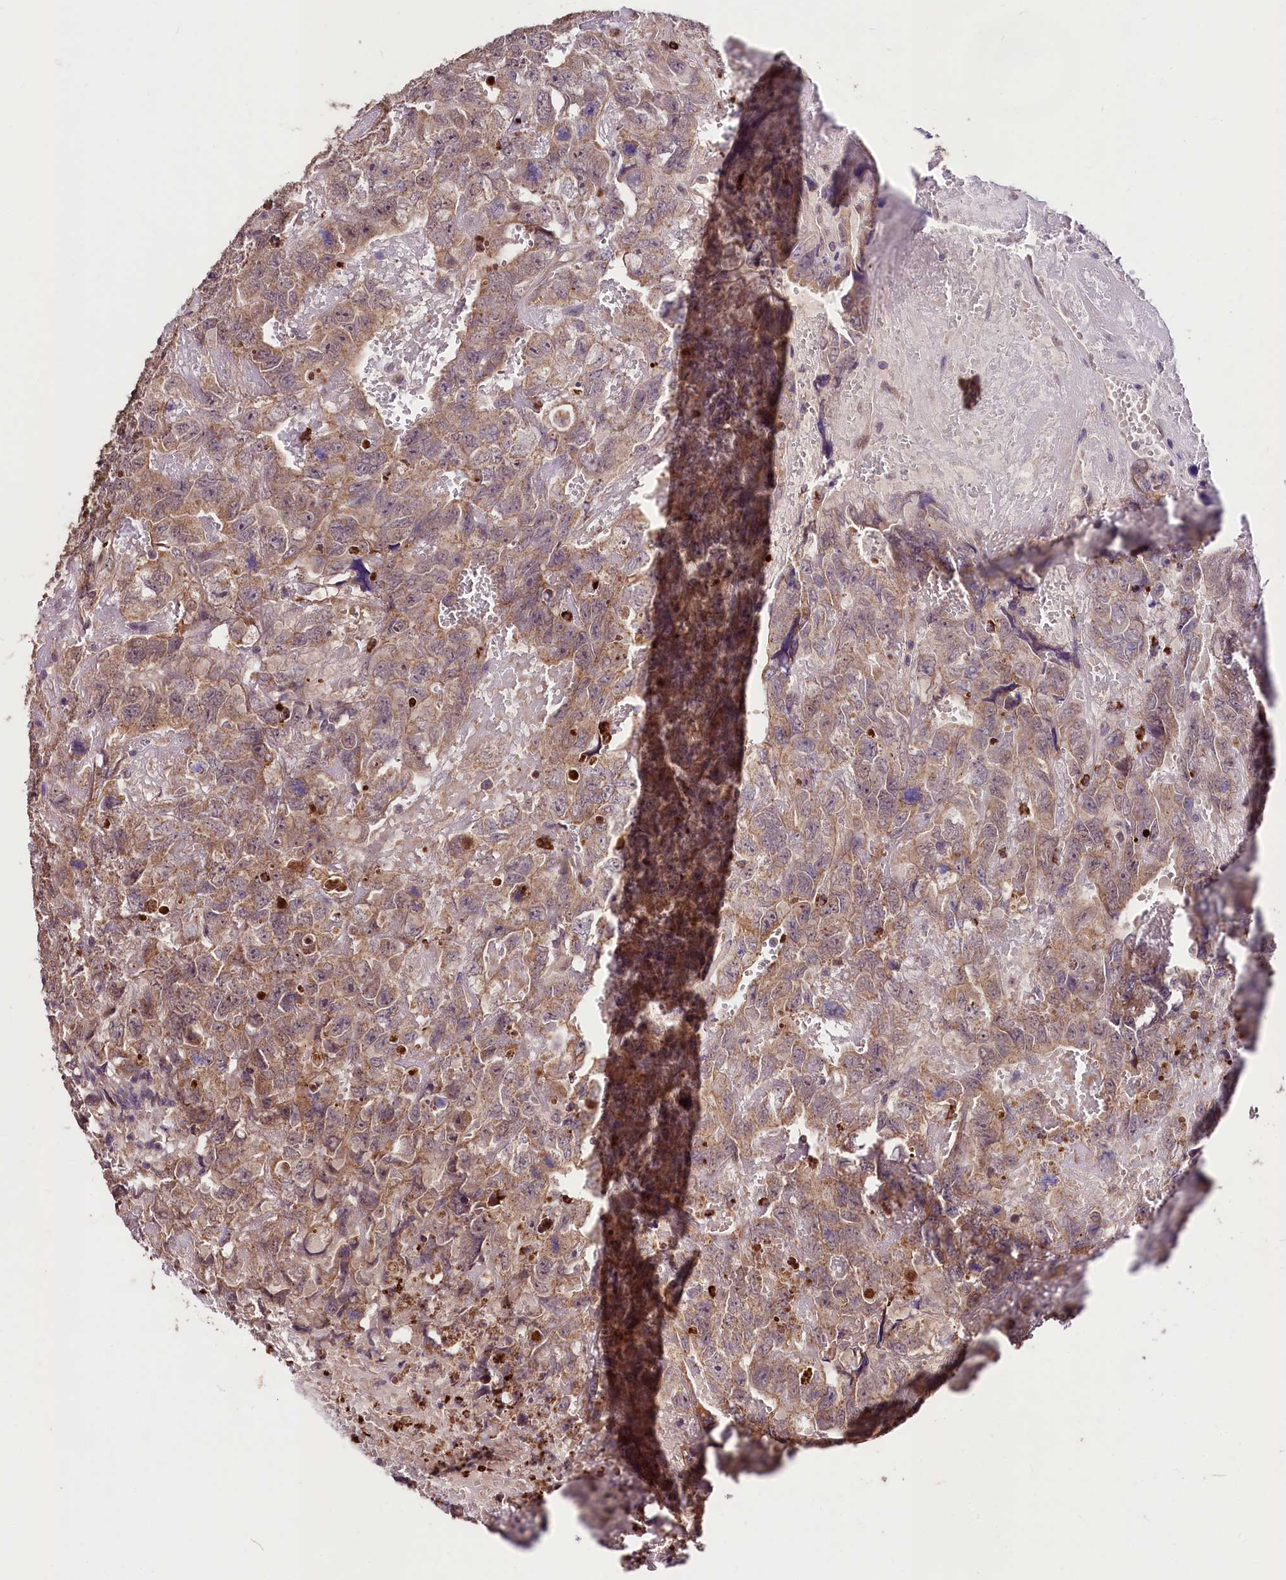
{"staining": {"intensity": "weak", "quantity": ">75%", "location": "cytoplasmic/membranous"}, "tissue": "testis cancer", "cell_type": "Tumor cells", "image_type": "cancer", "snomed": [{"axis": "morphology", "description": "Carcinoma, Embryonal, NOS"}, {"axis": "topography", "description": "Testis"}], "caption": "Human embryonal carcinoma (testis) stained for a protein (brown) displays weak cytoplasmic/membranous positive positivity in about >75% of tumor cells.", "gene": "KLRB1", "patient": {"sex": "male", "age": 45}}